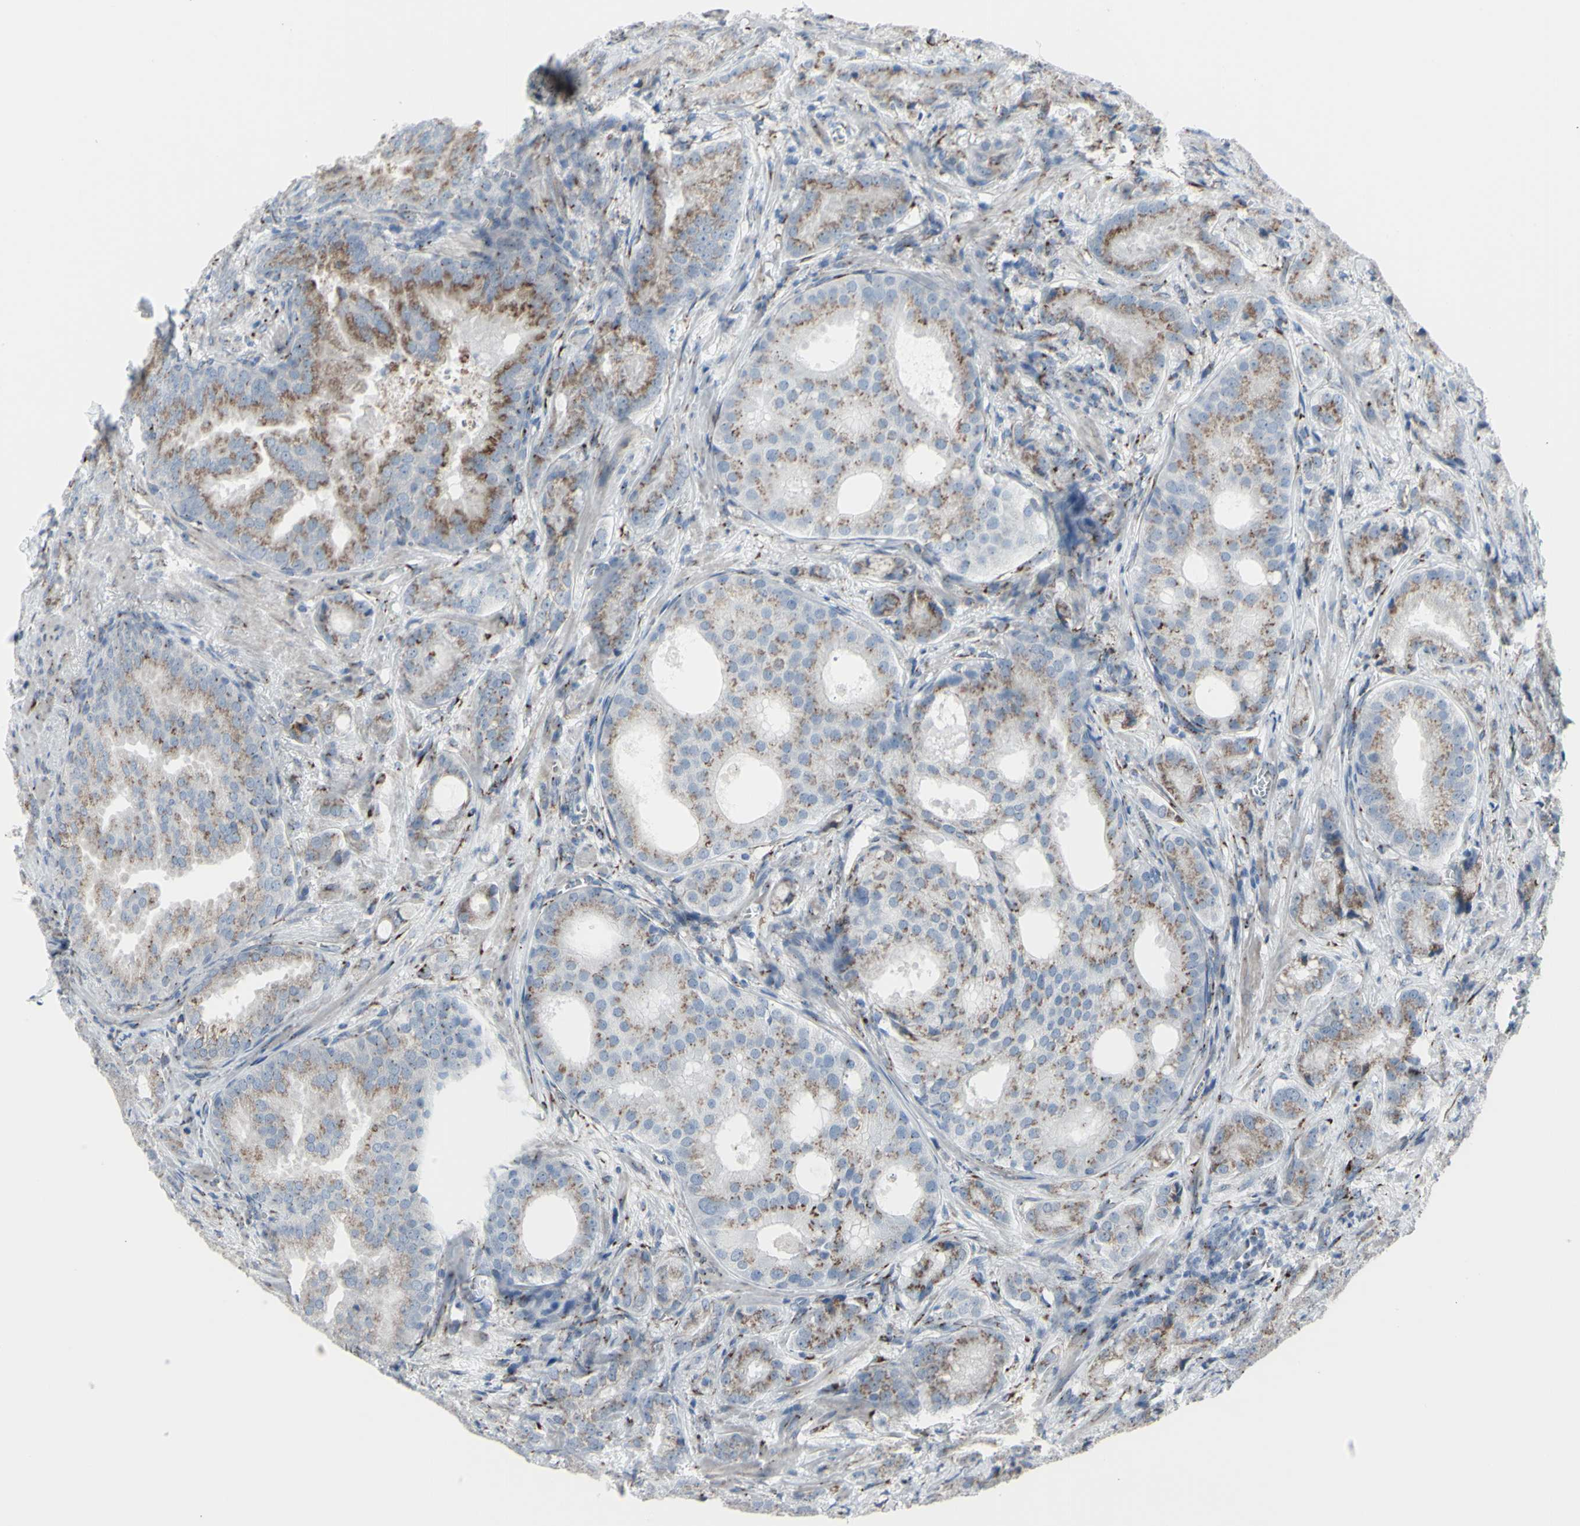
{"staining": {"intensity": "moderate", "quantity": ">75%", "location": "cytoplasmic/membranous"}, "tissue": "prostate cancer", "cell_type": "Tumor cells", "image_type": "cancer", "snomed": [{"axis": "morphology", "description": "Adenocarcinoma, High grade"}, {"axis": "topography", "description": "Prostate"}], "caption": "About >75% of tumor cells in human prostate high-grade adenocarcinoma reveal moderate cytoplasmic/membranous protein staining as visualized by brown immunohistochemical staining.", "gene": "GLG1", "patient": {"sex": "male", "age": 64}}